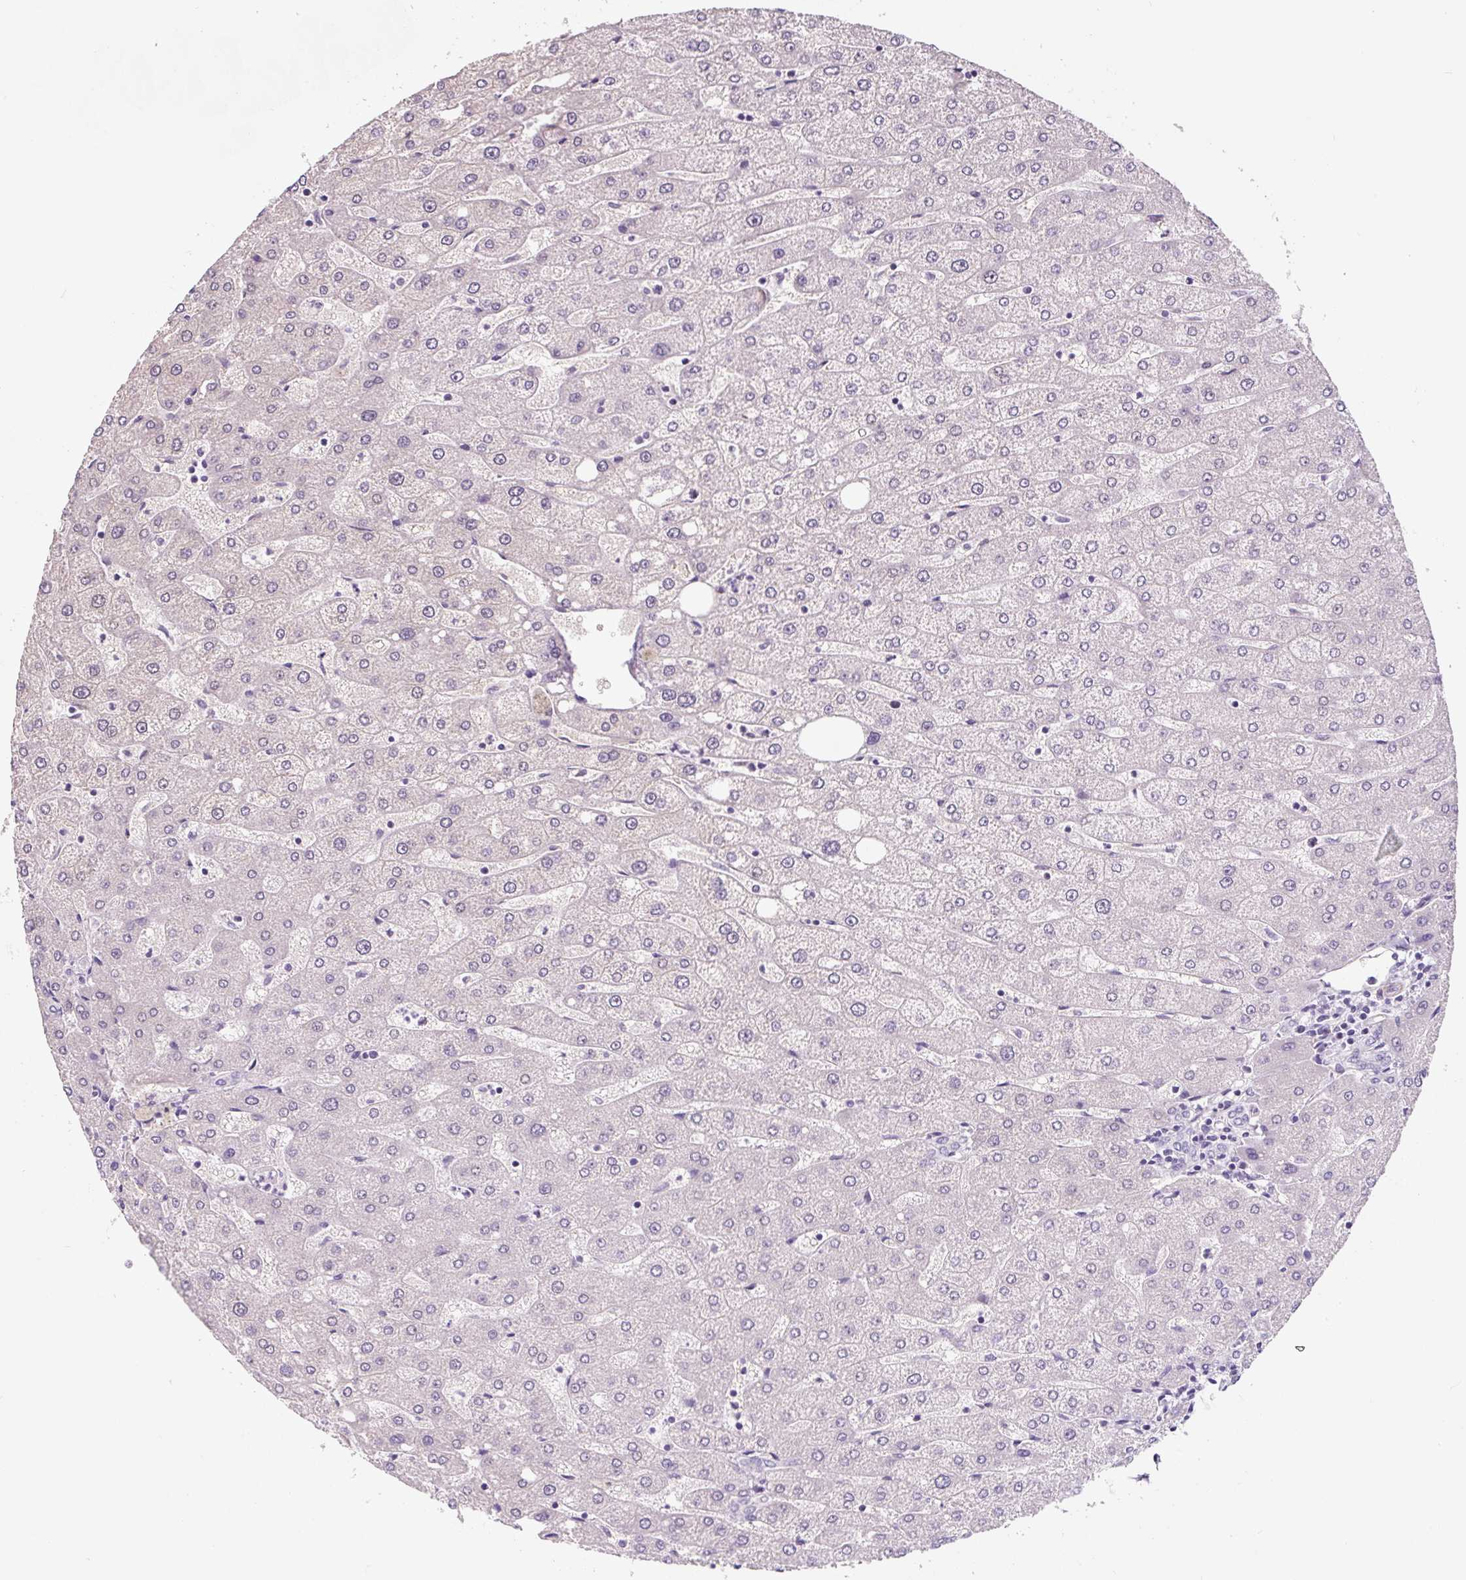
{"staining": {"intensity": "negative", "quantity": "none", "location": "none"}, "tissue": "liver", "cell_type": "Cholangiocytes", "image_type": "normal", "snomed": [{"axis": "morphology", "description": "Normal tissue, NOS"}, {"axis": "topography", "description": "Liver"}], "caption": "This image is of unremarkable liver stained with immunohistochemistry to label a protein in brown with the nuclei are counter-stained blue. There is no staining in cholangiocytes.", "gene": "CCL25", "patient": {"sex": "male", "age": 67}}